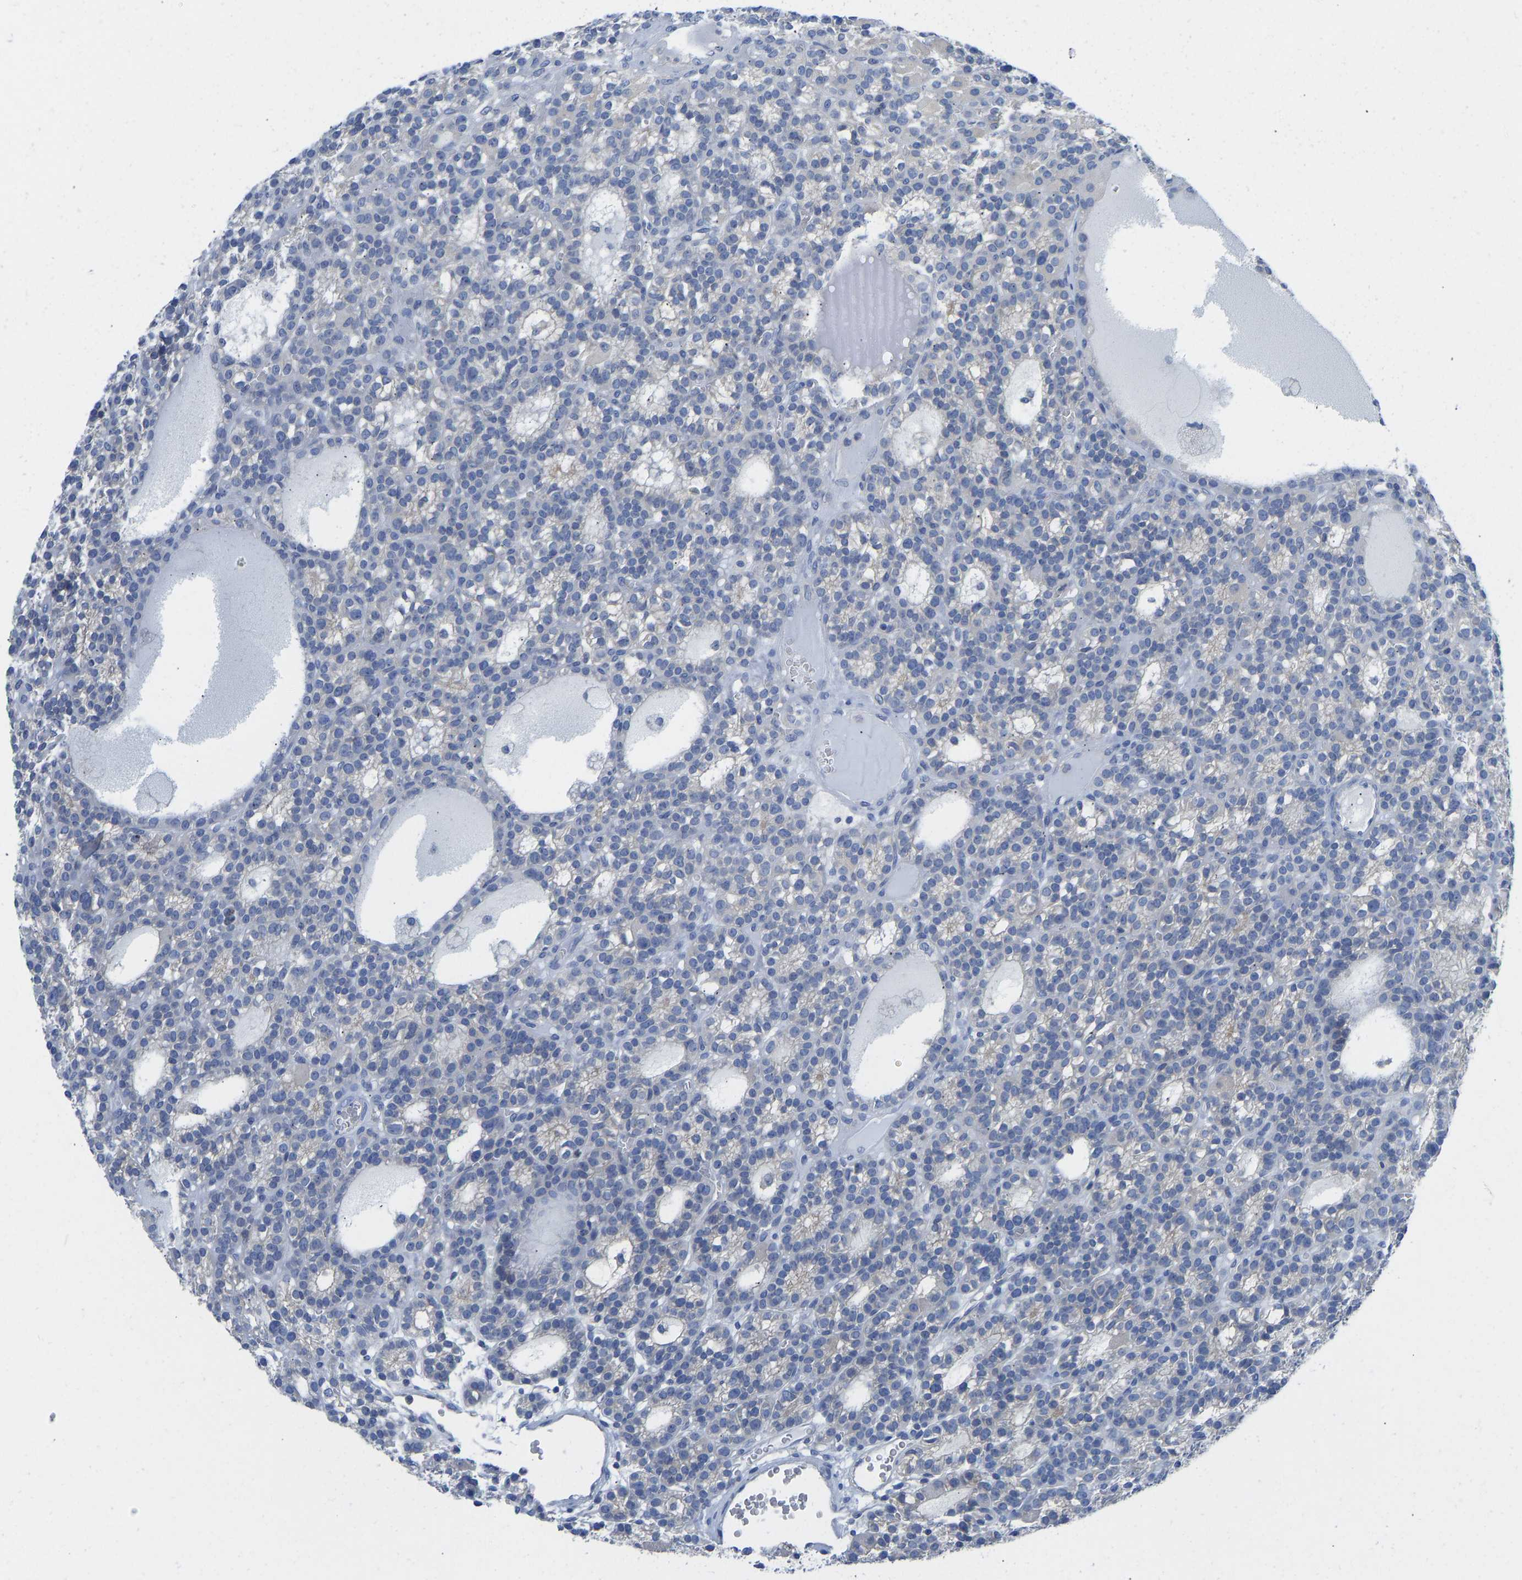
{"staining": {"intensity": "negative", "quantity": "none", "location": "none"}, "tissue": "parathyroid gland", "cell_type": "Glandular cells", "image_type": "normal", "snomed": [{"axis": "morphology", "description": "Normal tissue, NOS"}, {"axis": "morphology", "description": "Adenoma, NOS"}, {"axis": "topography", "description": "Parathyroid gland"}], "caption": "Normal parathyroid gland was stained to show a protein in brown. There is no significant positivity in glandular cells. Brightfield microscopy of immunohistochemistry stained with DAB (3,3'-diaminobenzidine) (brown) and hematoxylin (blue), captured at high magnification.", "gene": "PPP3CA", "patient": {"sex": "female", "age": 58}}